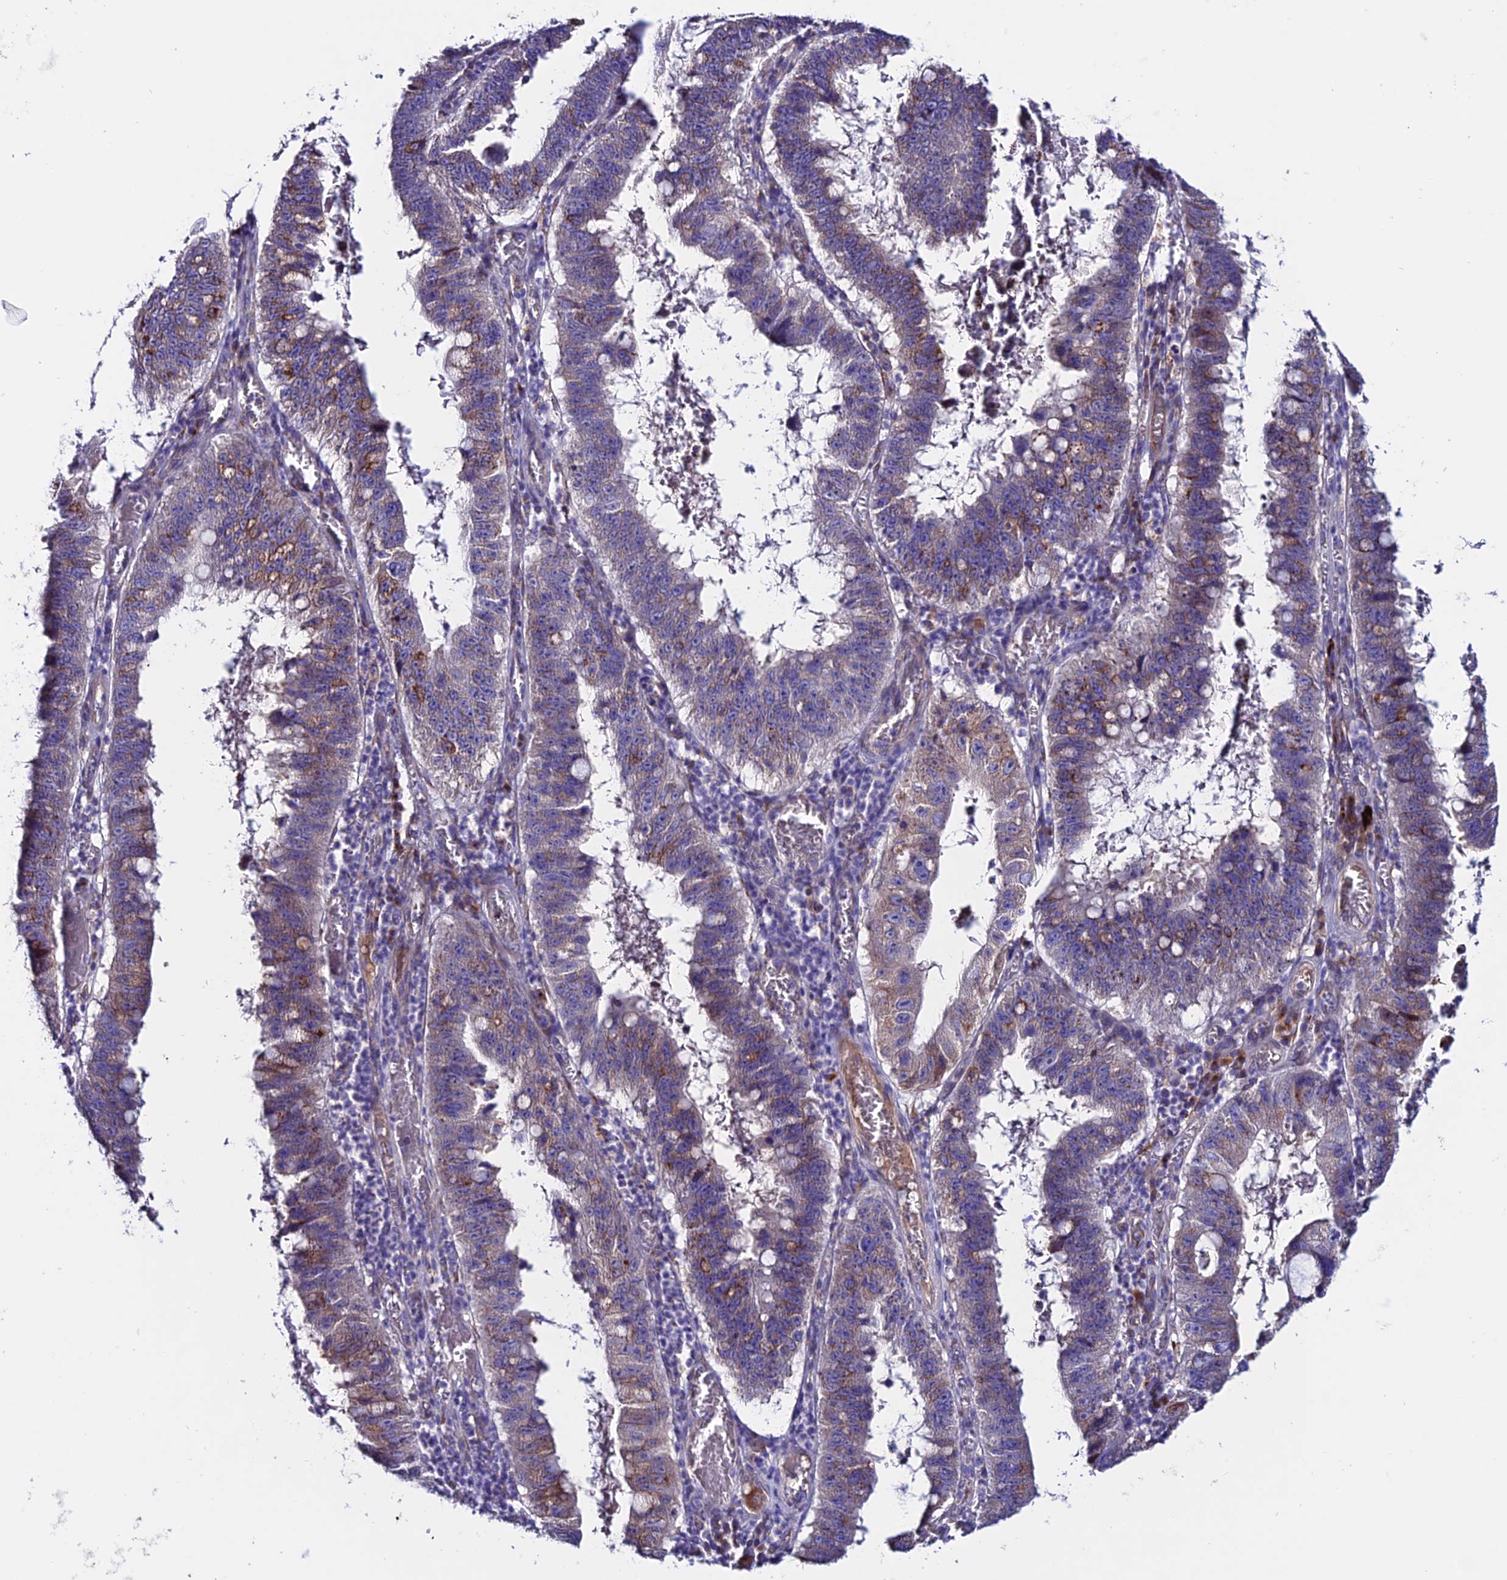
{"staining": {"intensity": "moderate", "quantity": "25%-75%", "location": "cytoplasmic/membranous"}, "tissue": "stomach cancer", "cell_type": "Tumor cells", "image_type": "cancer", "snomed": [{"axis": "morphology", "description": "Adenocarcinoma, NOS"}, {"axis": "topography", "description": "Stomach"}], "caption": "There is medium levels of moderate cytoplasmic/membranous positivity in tumor cells of stomach cancer (adenocarcinoma), as demonstrated by immunohistochemical staining (brown color).", "gene": "OR51Q1", "patient": {"sex": "male", "age": 59}}